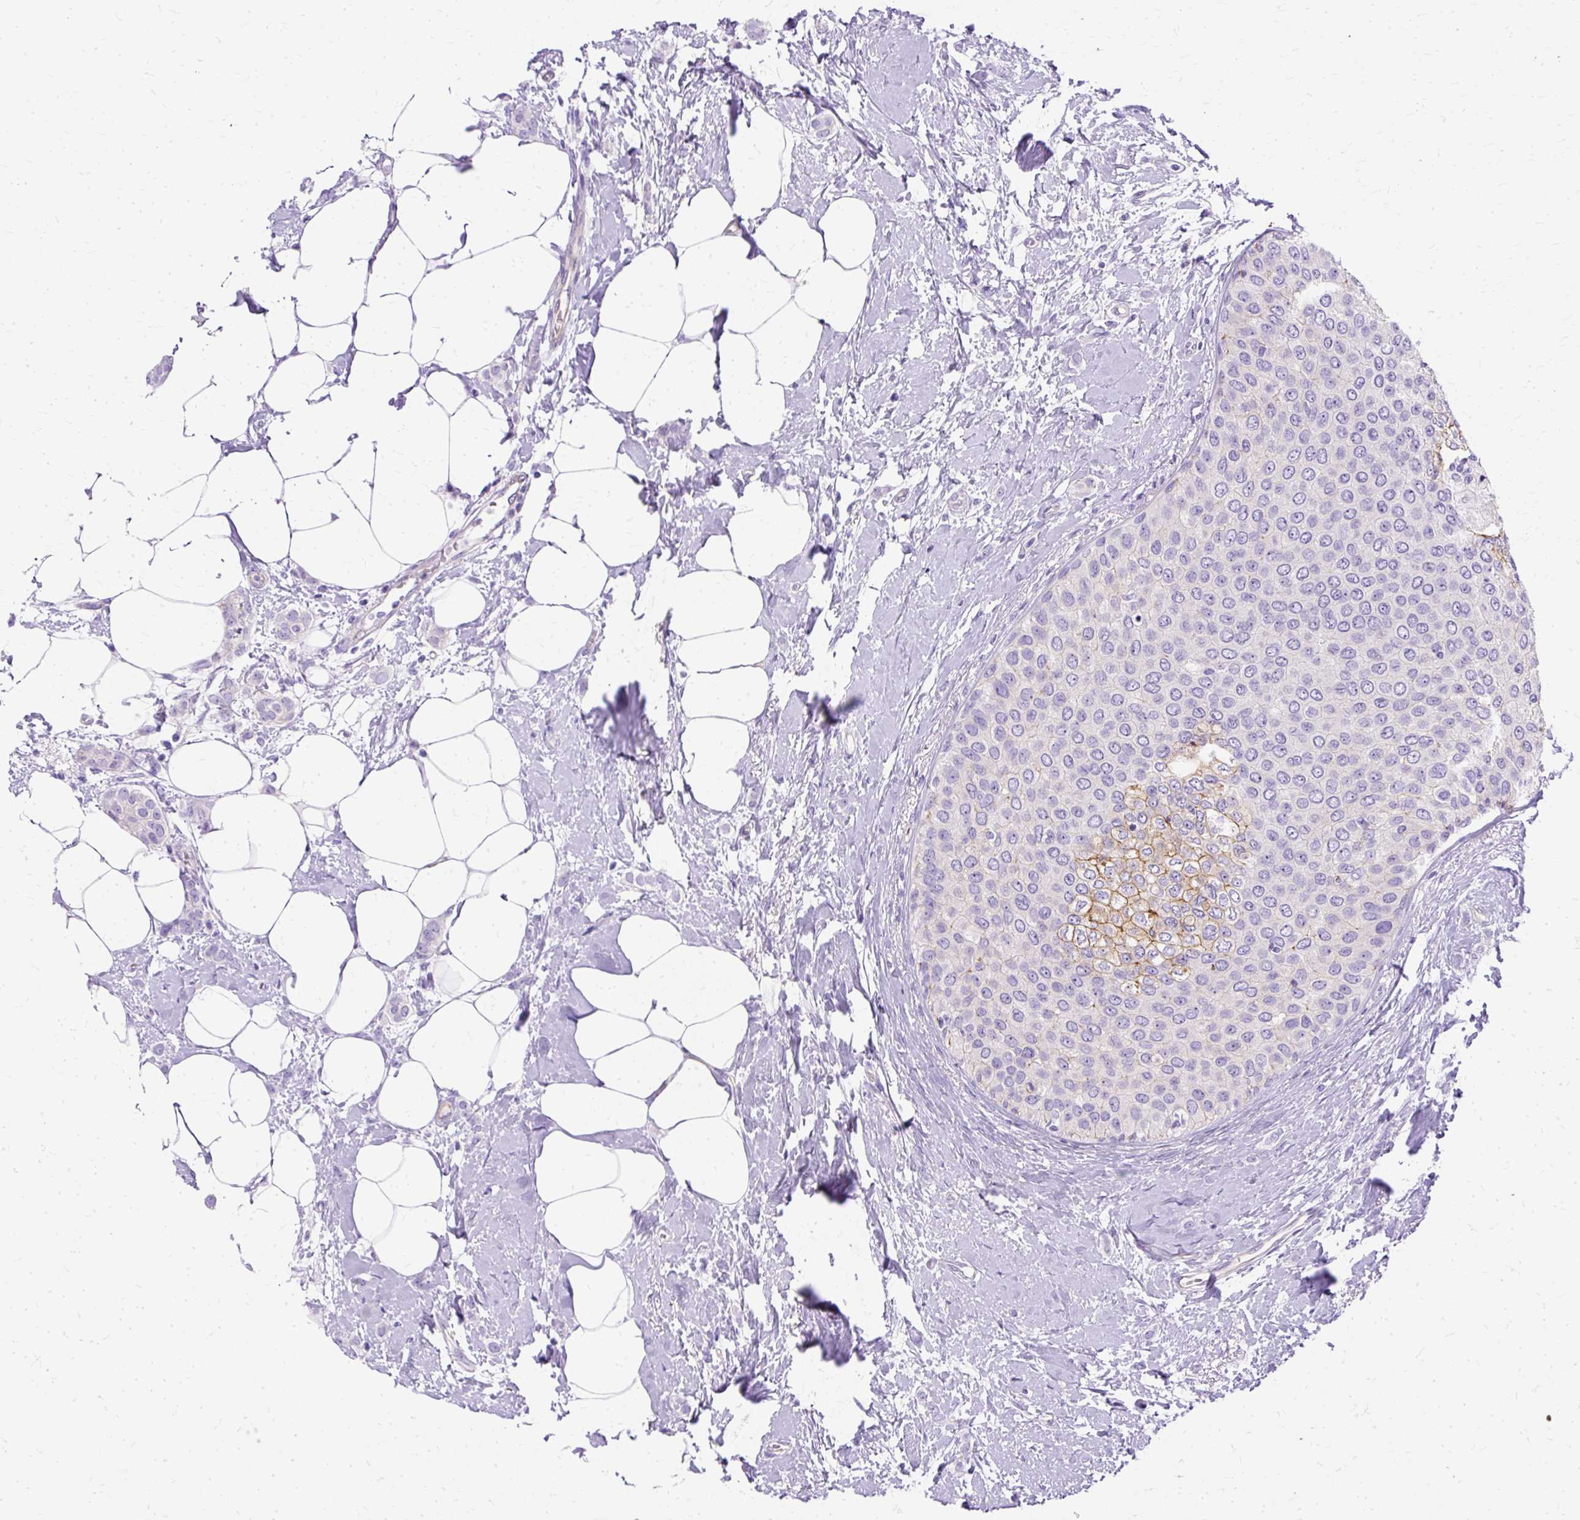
{"staining": {"intensity": "negative", "quantity": "none", "location": "none"}, "tissue": "breast cancer", "cell_type": "Tumor cells", "image_type": "cancer", "snomed": [{"axis": "morphology", "description": "Duct carcinoma"}, {"axis": "topography", "description": "Breast"}], "caption": "DAB (3,3'-diaminobenzidine) immunohistochemical staining of human breast cancer (invasive ductal carcinoma) exhibits no significant expression in tumor cells. (DAB IHC with hematoxylin counter stain).", "gene": "MYO6", "patient": {"sex": "female", "age": 72}}